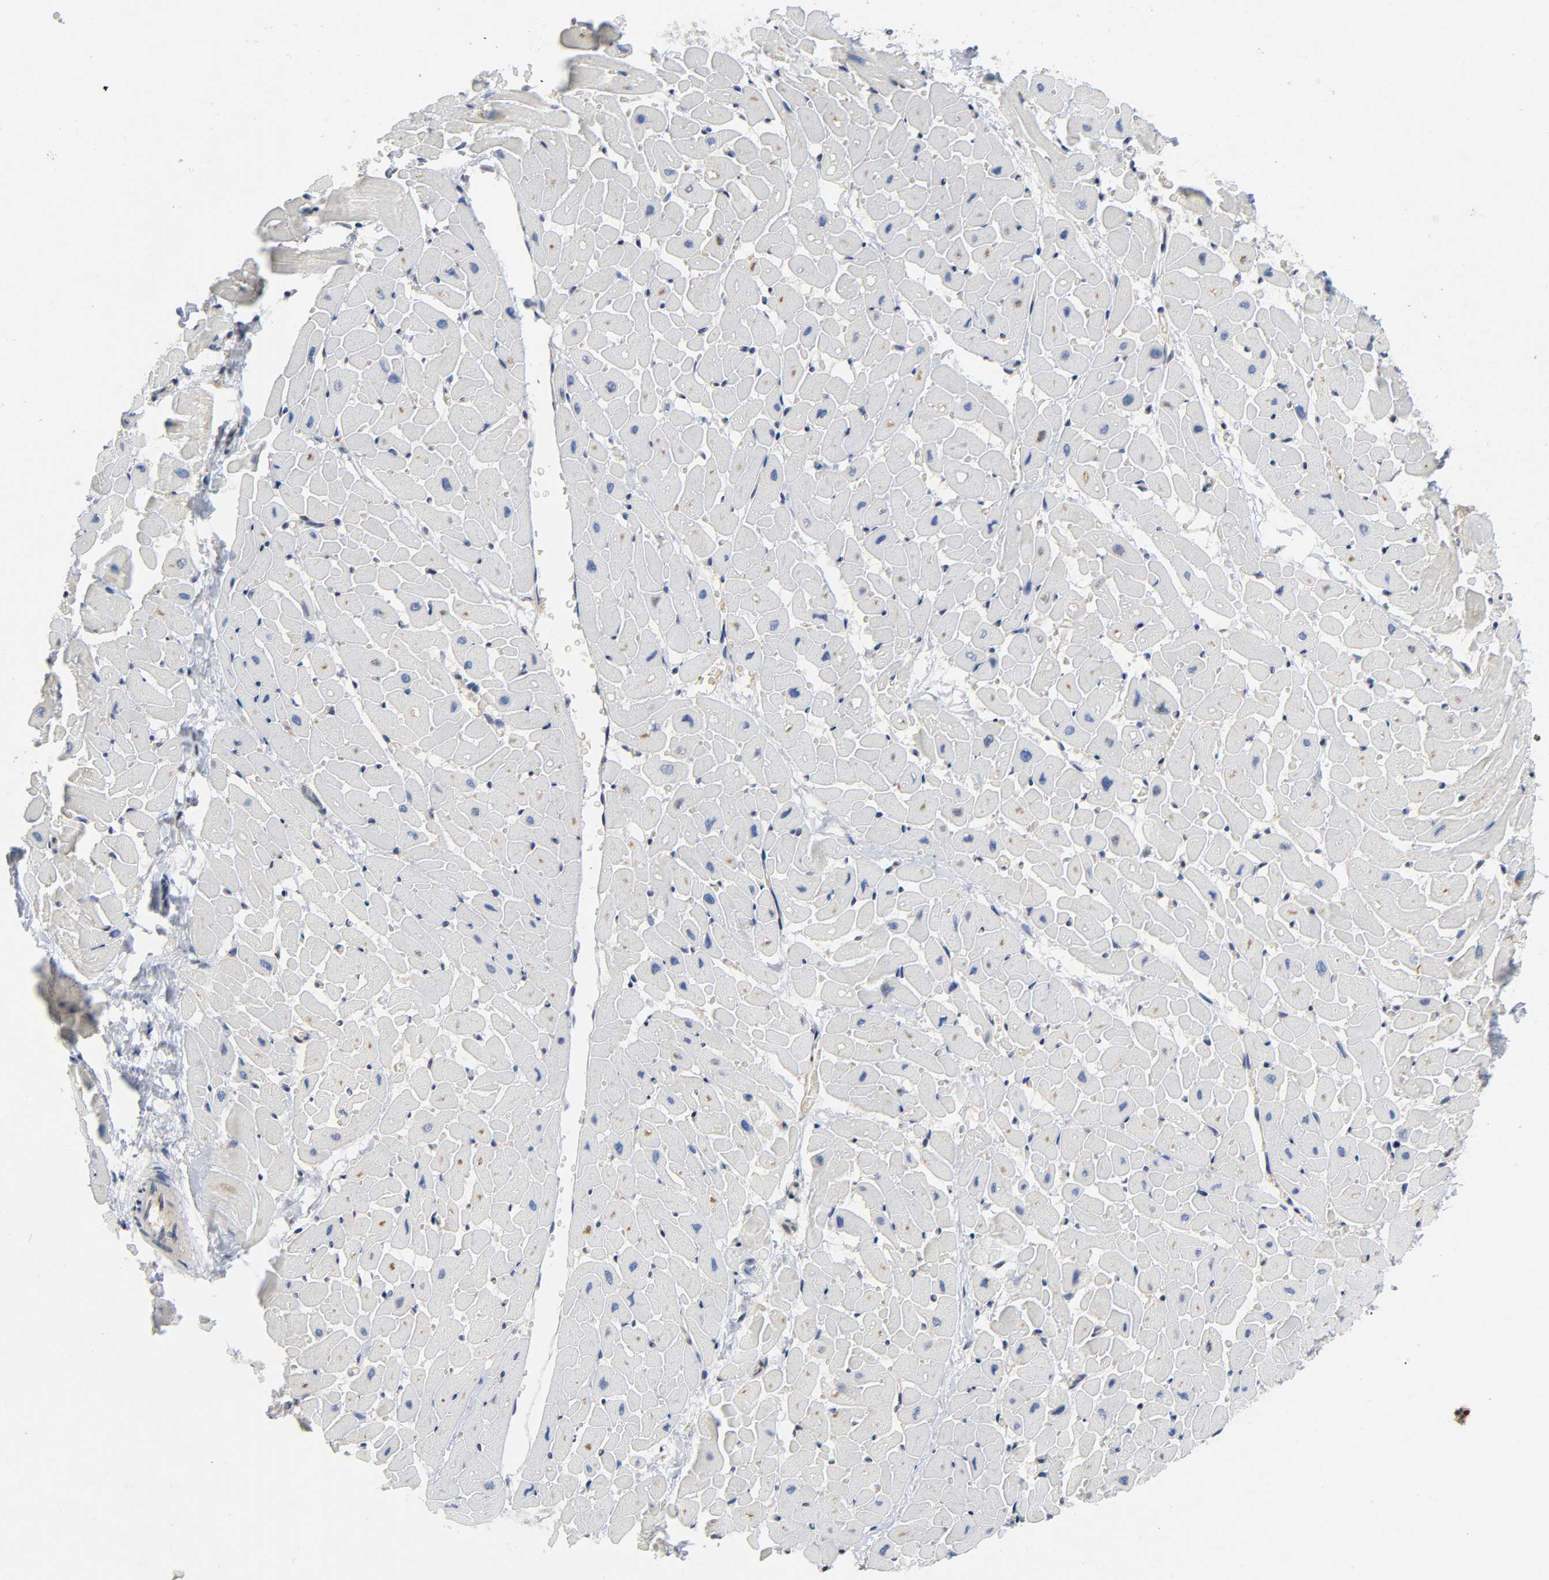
{"staining": {"intensity": "moderate", "quantity": "<25%", "location": "cytoplasmic/membranous"}, "tissue": "heart muscle", "cell_type": "Cardiomyocytes", "image_type": "normal", "snomed": [{"axis": "morphology", "description": "Normal tissue, NOS"}, {"axis": "topography", "description": "Heart"}], "caption": "Immunohistochemical staining of unremarkable heart muscle displays low levels of moderate cytoplasmic/membranous positivity in approximately <25% of cardiomyocytes.", "gene": "HDAC6", "patient": {"sex": "male", "age": 45}}